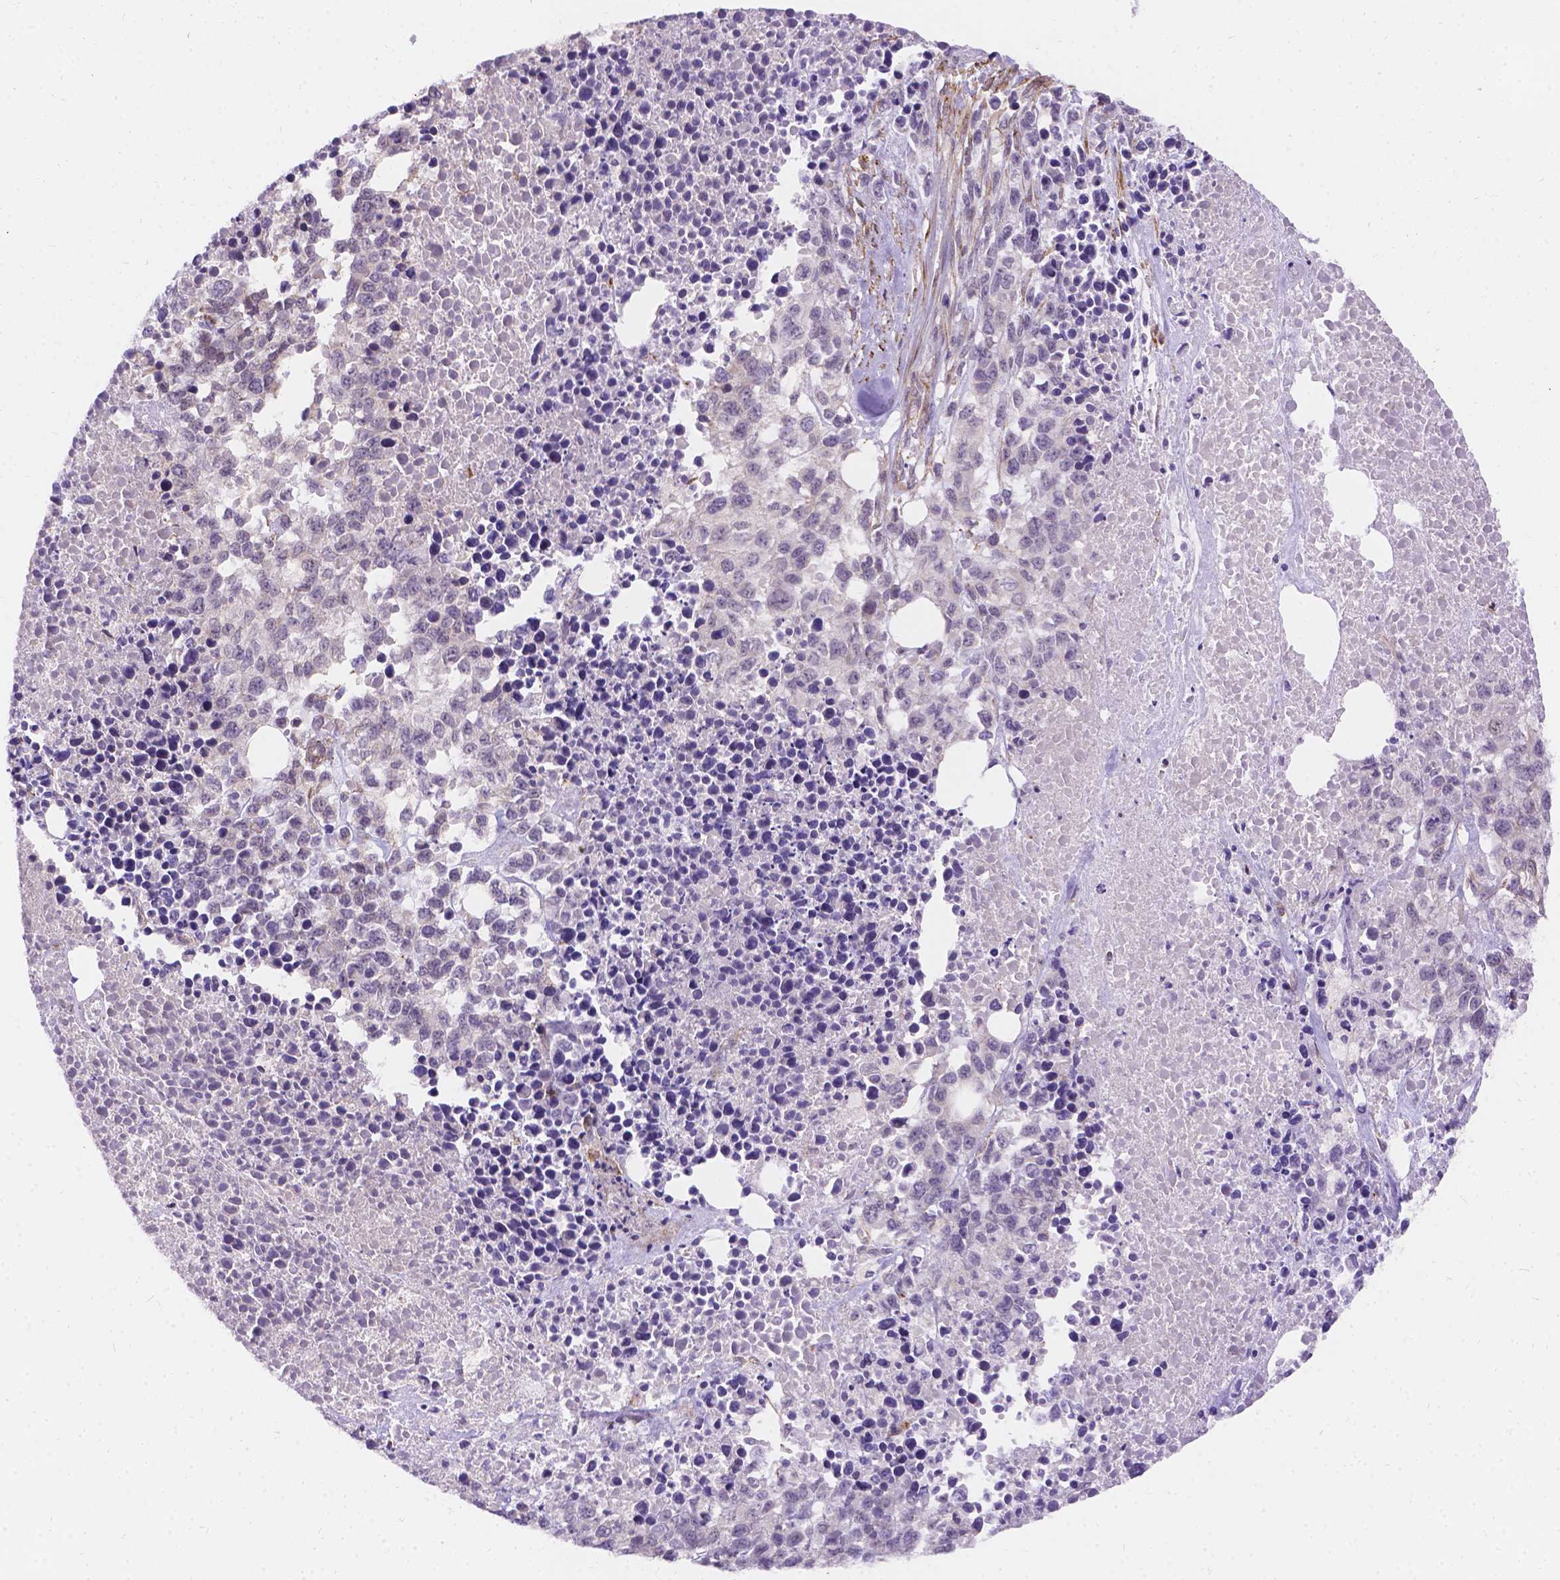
{"staining": {"intensity": "negative", "quantity": "none", "location": "none"}, "tissue": "melanoma", "cell_type": "Tumor cells", "image_type": "cancer", "snomed": [{"axis": "morphology", "description": "Malignant melanoma, Metastatic site"}, {"axis": "topography", "description": "Skin"}], "caption": "IHC micrograph of neoplastic tissue: human melanoma stained with DAB exhibits no significant protein expression in tumor cells. (DAB (3,3'-diaminobenzidine) IHC visualized using brightfield microscopy, high magnification).", "gene": "PALS1", "patient": {"sex": "male", "age": 84}}